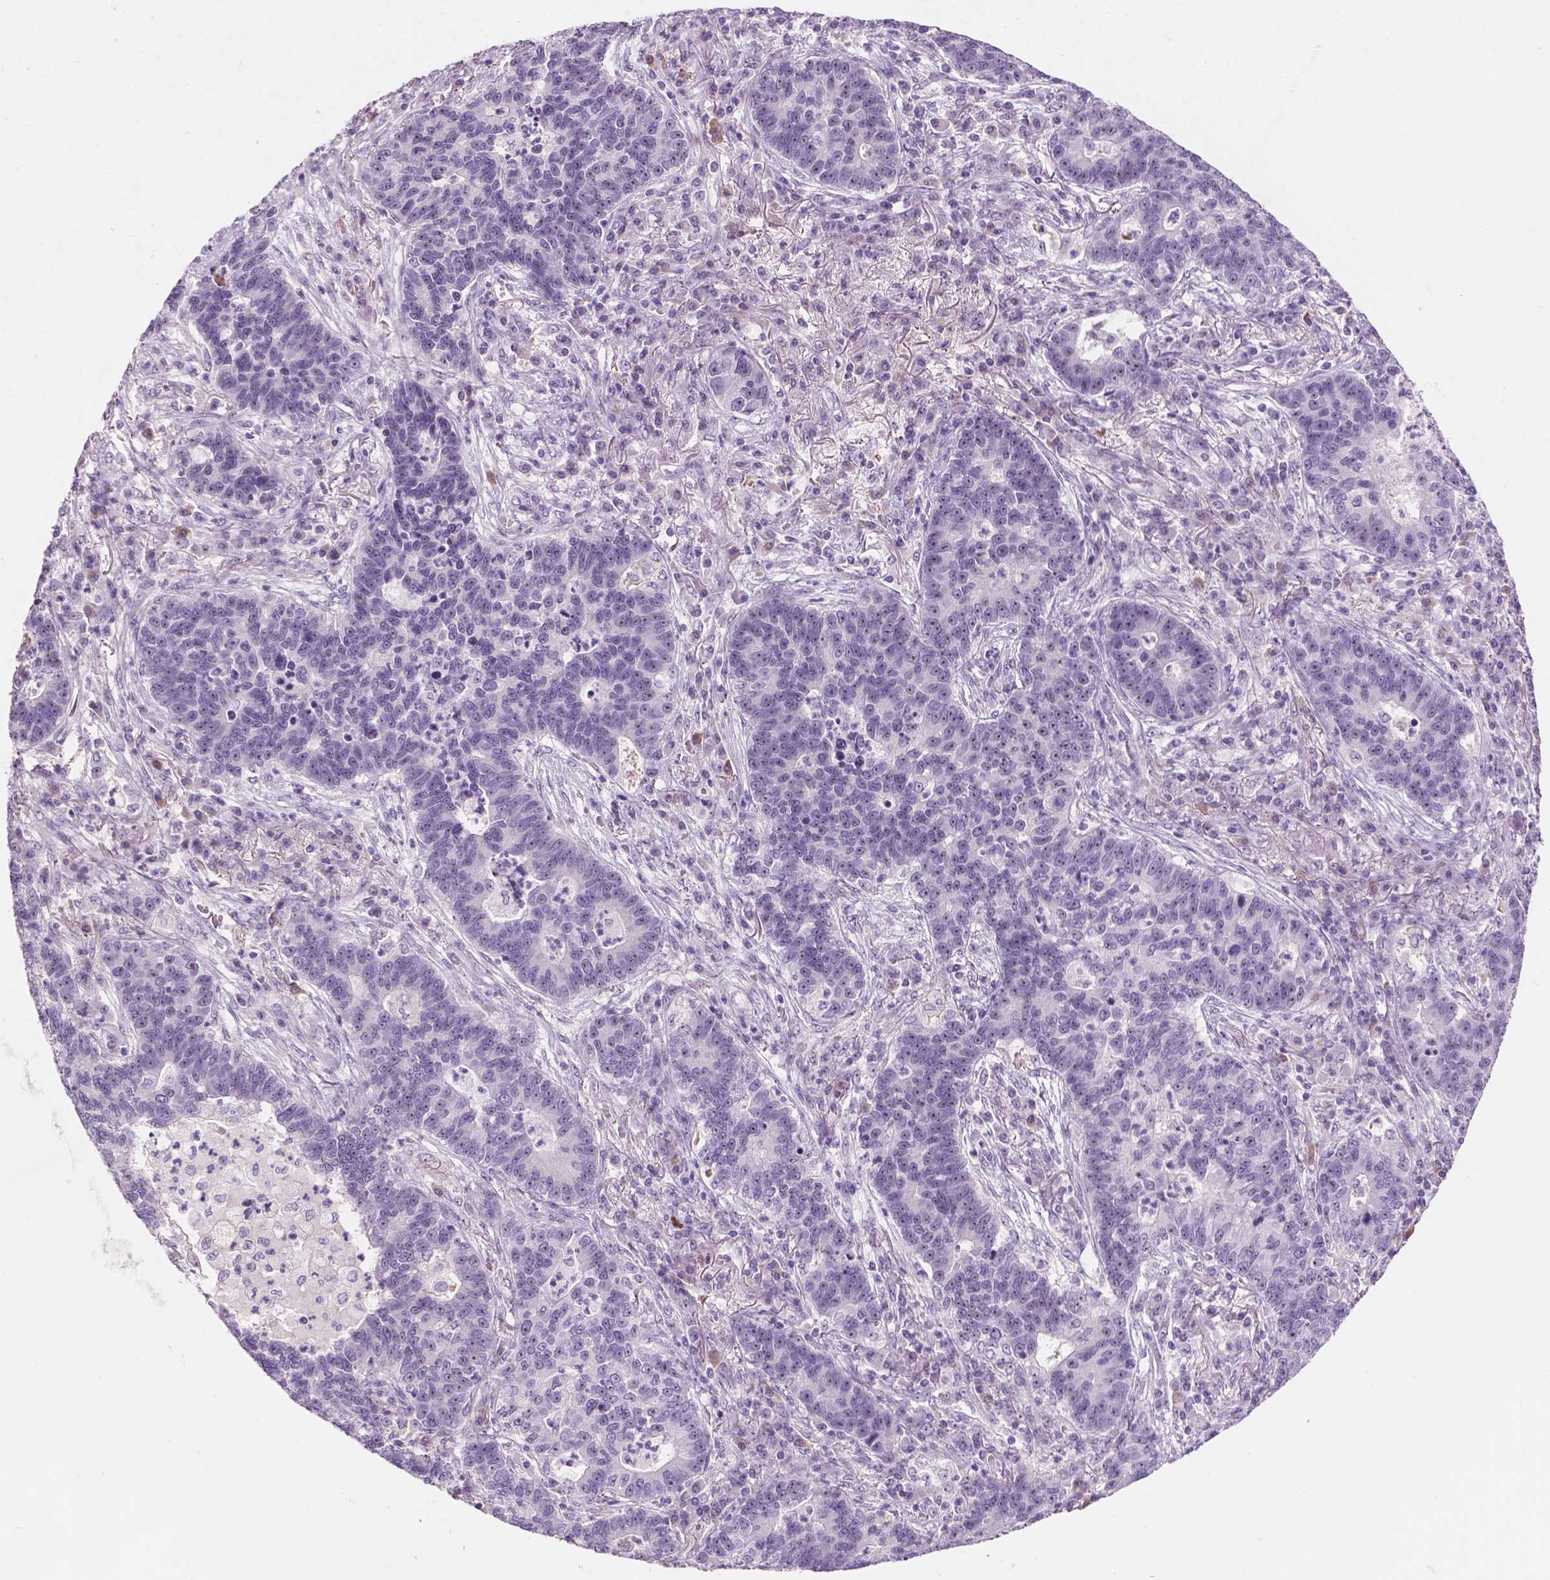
{"staining": {"intensity": "negative", "quantity": "none", "location": "none"}, "tissue": "lung cancer", "cell_type": "Tumor cells", "image_type": "cancer", "snomed": [{"axis": "morphology", "description": "Adenocarcinoma, NOS"}, {"axis": "topography", "description": "Lung"}], "caption": "DAB (3,3'-diaminobenzidine) immunohistochemical staining of lung cancer demonstrates no significant expression in tumor cells. (DAB immunohistochemistry (IHC) with hematoxylin counter stain).", "gene": "ZNF853", "patient": {"sex": "female", "age": 57}}